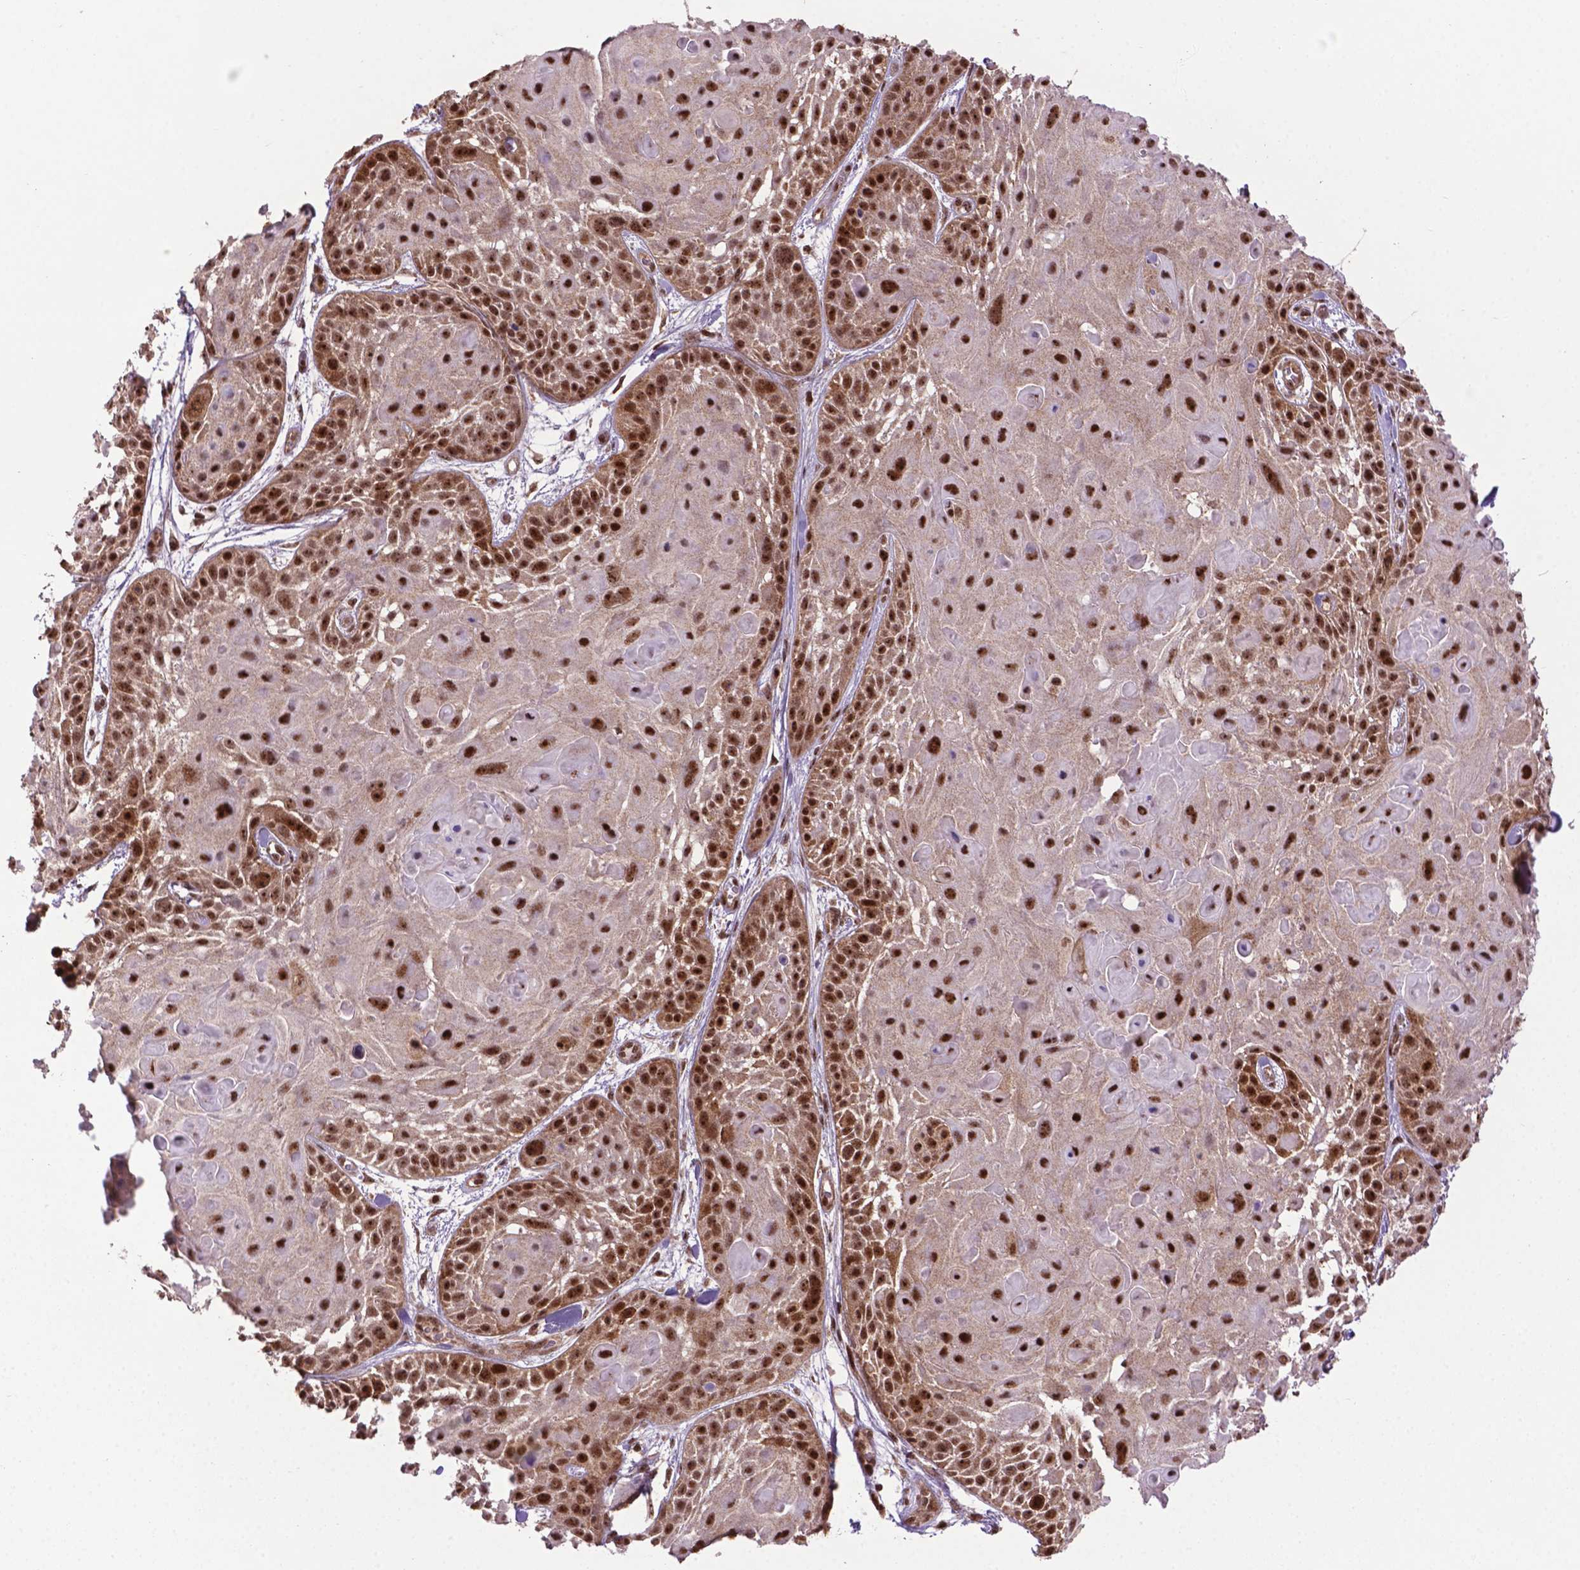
{"staining": {"intensity": "strong", "quantity": ">75%", "location": "nuclear"}, "tissue": "skin cancer", "cell_type": "Tumor cells", "image_type": "cancer", "snomed": [{"axis": "morphology", "description": "Squamous cell carcinoma, NOS"}, {"axis": "topography", "description": "Skin"}, {"axis": "topography", "description": "Anal"}], "caption": "Protein staining displays strong nuclear positivity in about >75% of tumor cells in squamous cell carcinoma (skin).", "gene": "CSNK2A1", "patient": {"sex": "female", "age": 75}}